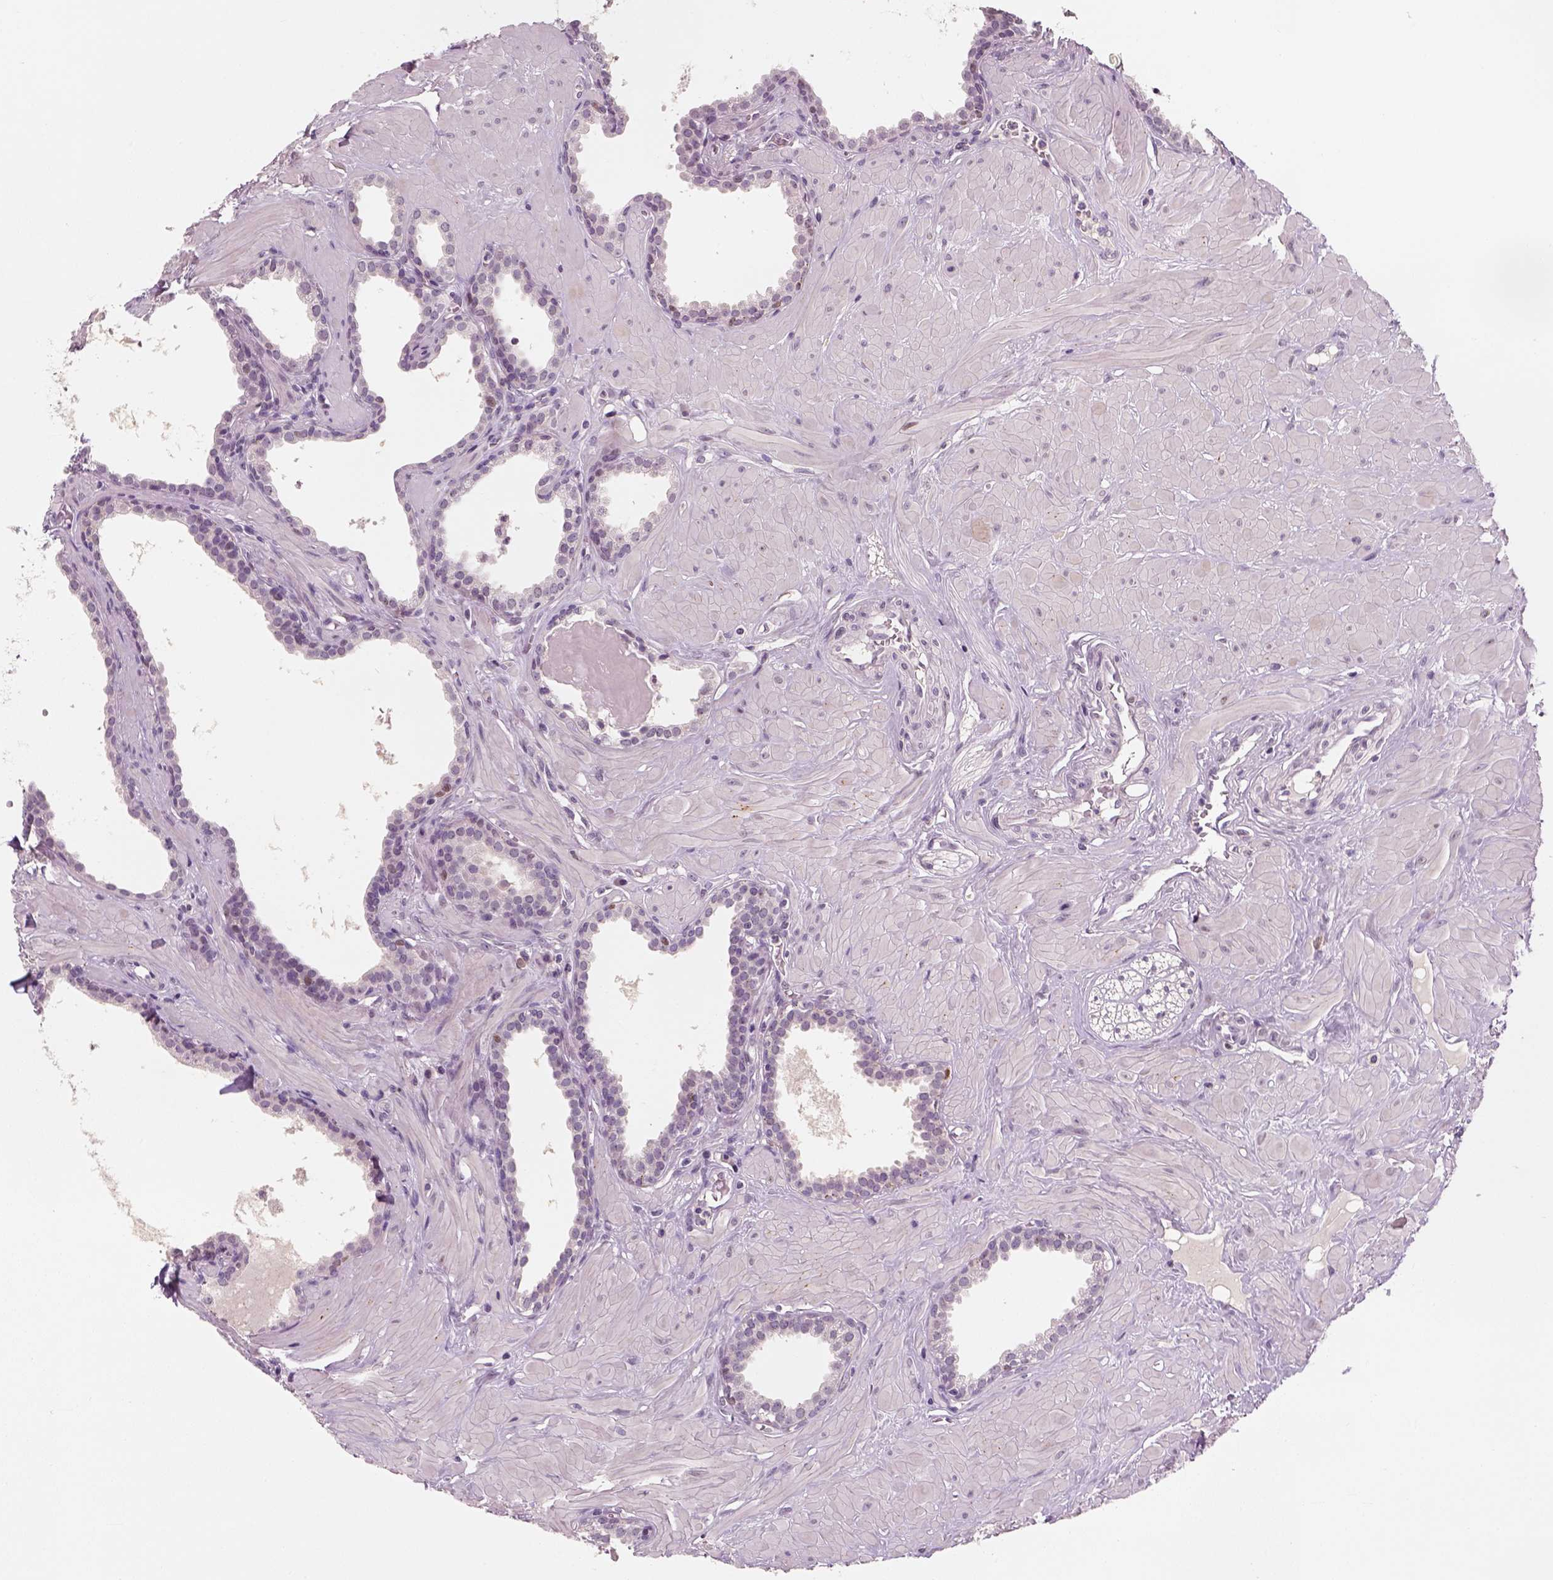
{"staining": {"intensity": "negative", "quantity": "none", "location": "none"}, "tissue": "prostate", "cell_type": "Glandular cells", "image_type": "normal", "snomed": [{"axis": "morphology", "description": "Normal tissue, NOS"}, {"axis": "topography", "description": "Prostate"}], "caption": "Glandular cells are negative for protein expression in benign human prostate. Nuclei are stained in blue.", "gene": "TP53", "patient": {"sex": "male", "age": 48}}